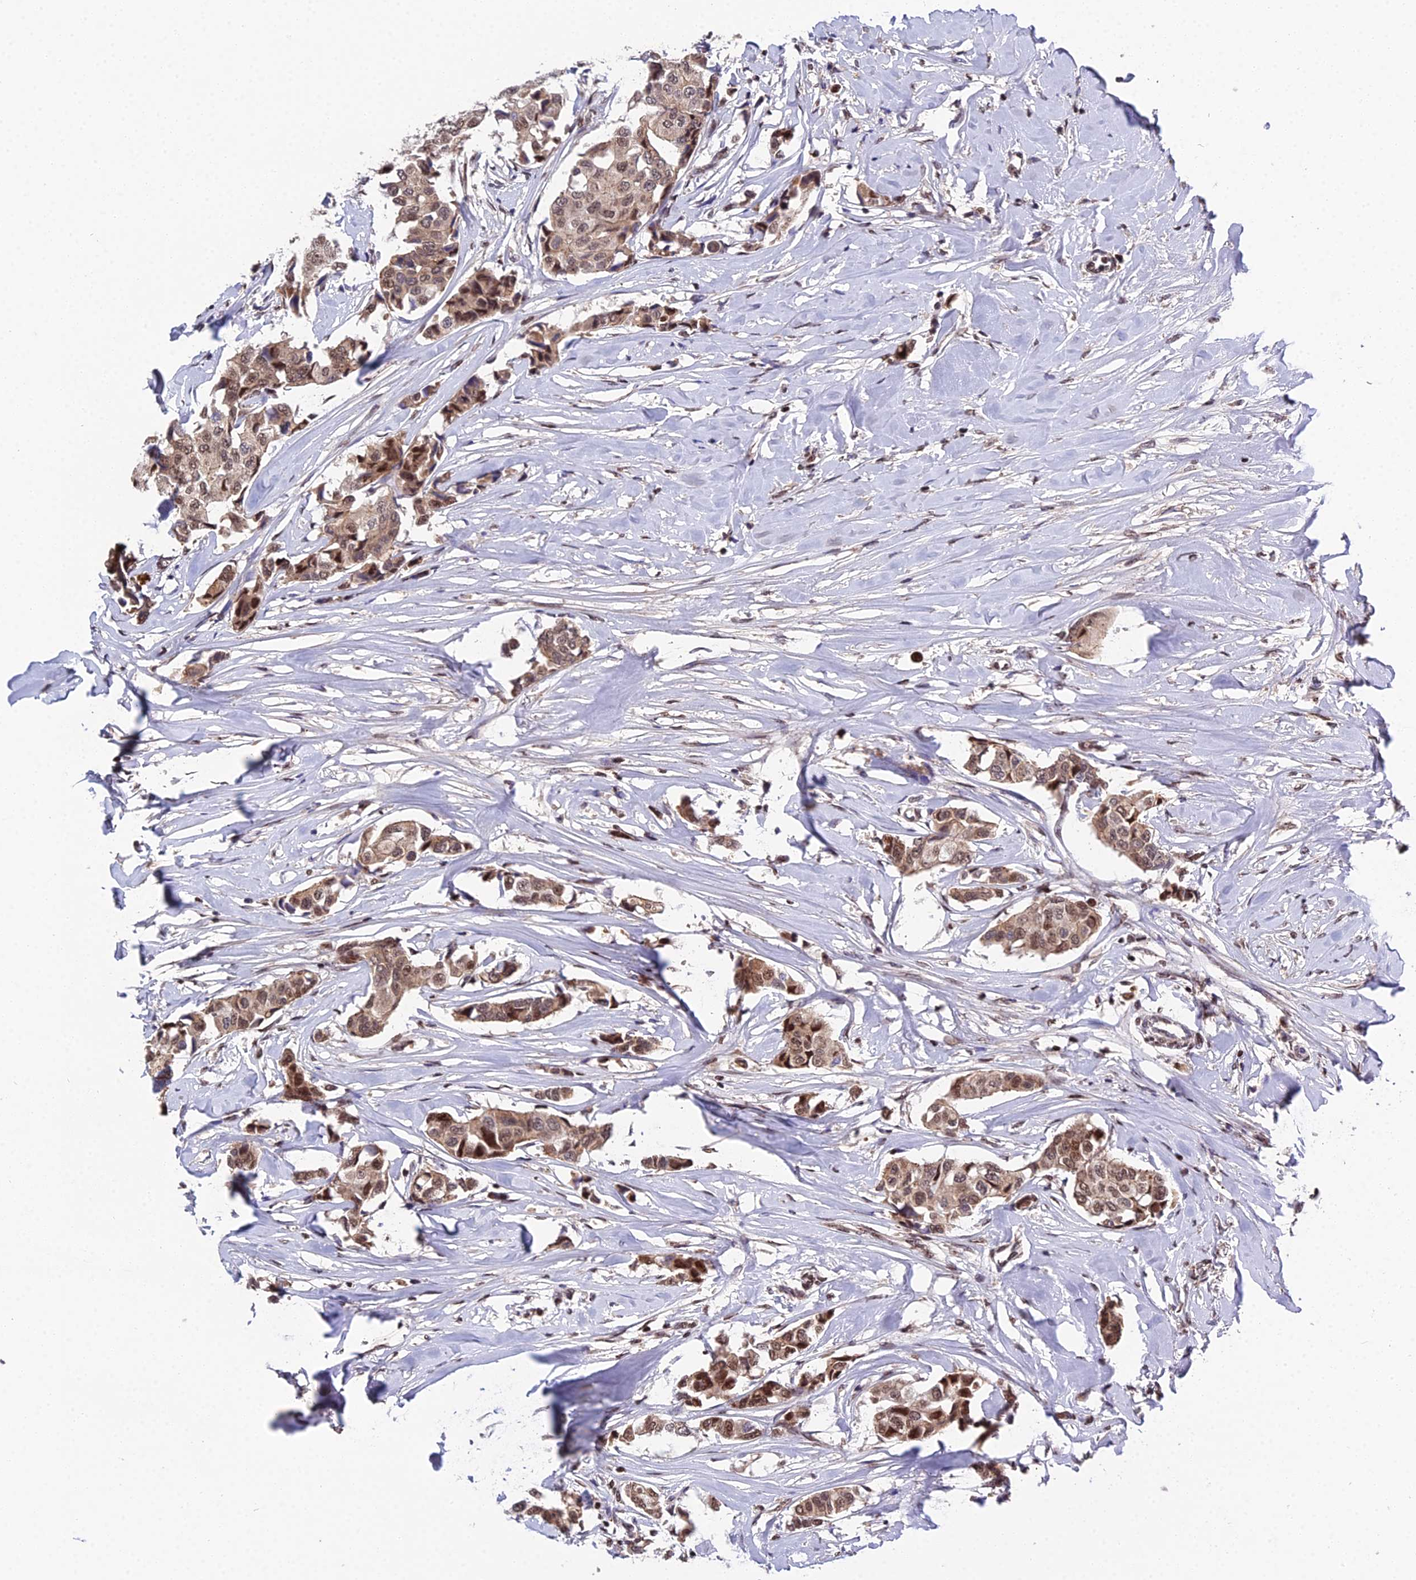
{"staining": {"intensity": "moderate", "quantity": "25%-75%", "location": "cytoplasmic/membranous,nuclear"}, "tissue": "breast cancer", "cell_type": "Tumor cells", "image_type": "cancer", "snomed": [{"axis": "morphology", "description": "Duct carcinoma"}, {"axis": "topography", "description": "Breast"}], "caption": "DAB immunohistochemical staining of human breast cancer (infiltrating ductal carcinoma) reveals moderate cytoplasmic/membranous and nuclear protein staining in about 25%-75% of tumor cells. The staining was performed using DAB to visualize the protein expression in brown, while the nuclei were stained in blue with hematoxylin (Magnification: 20x).", "gene": "ARL2", "patient": {"sex": "female", "age": 80}}